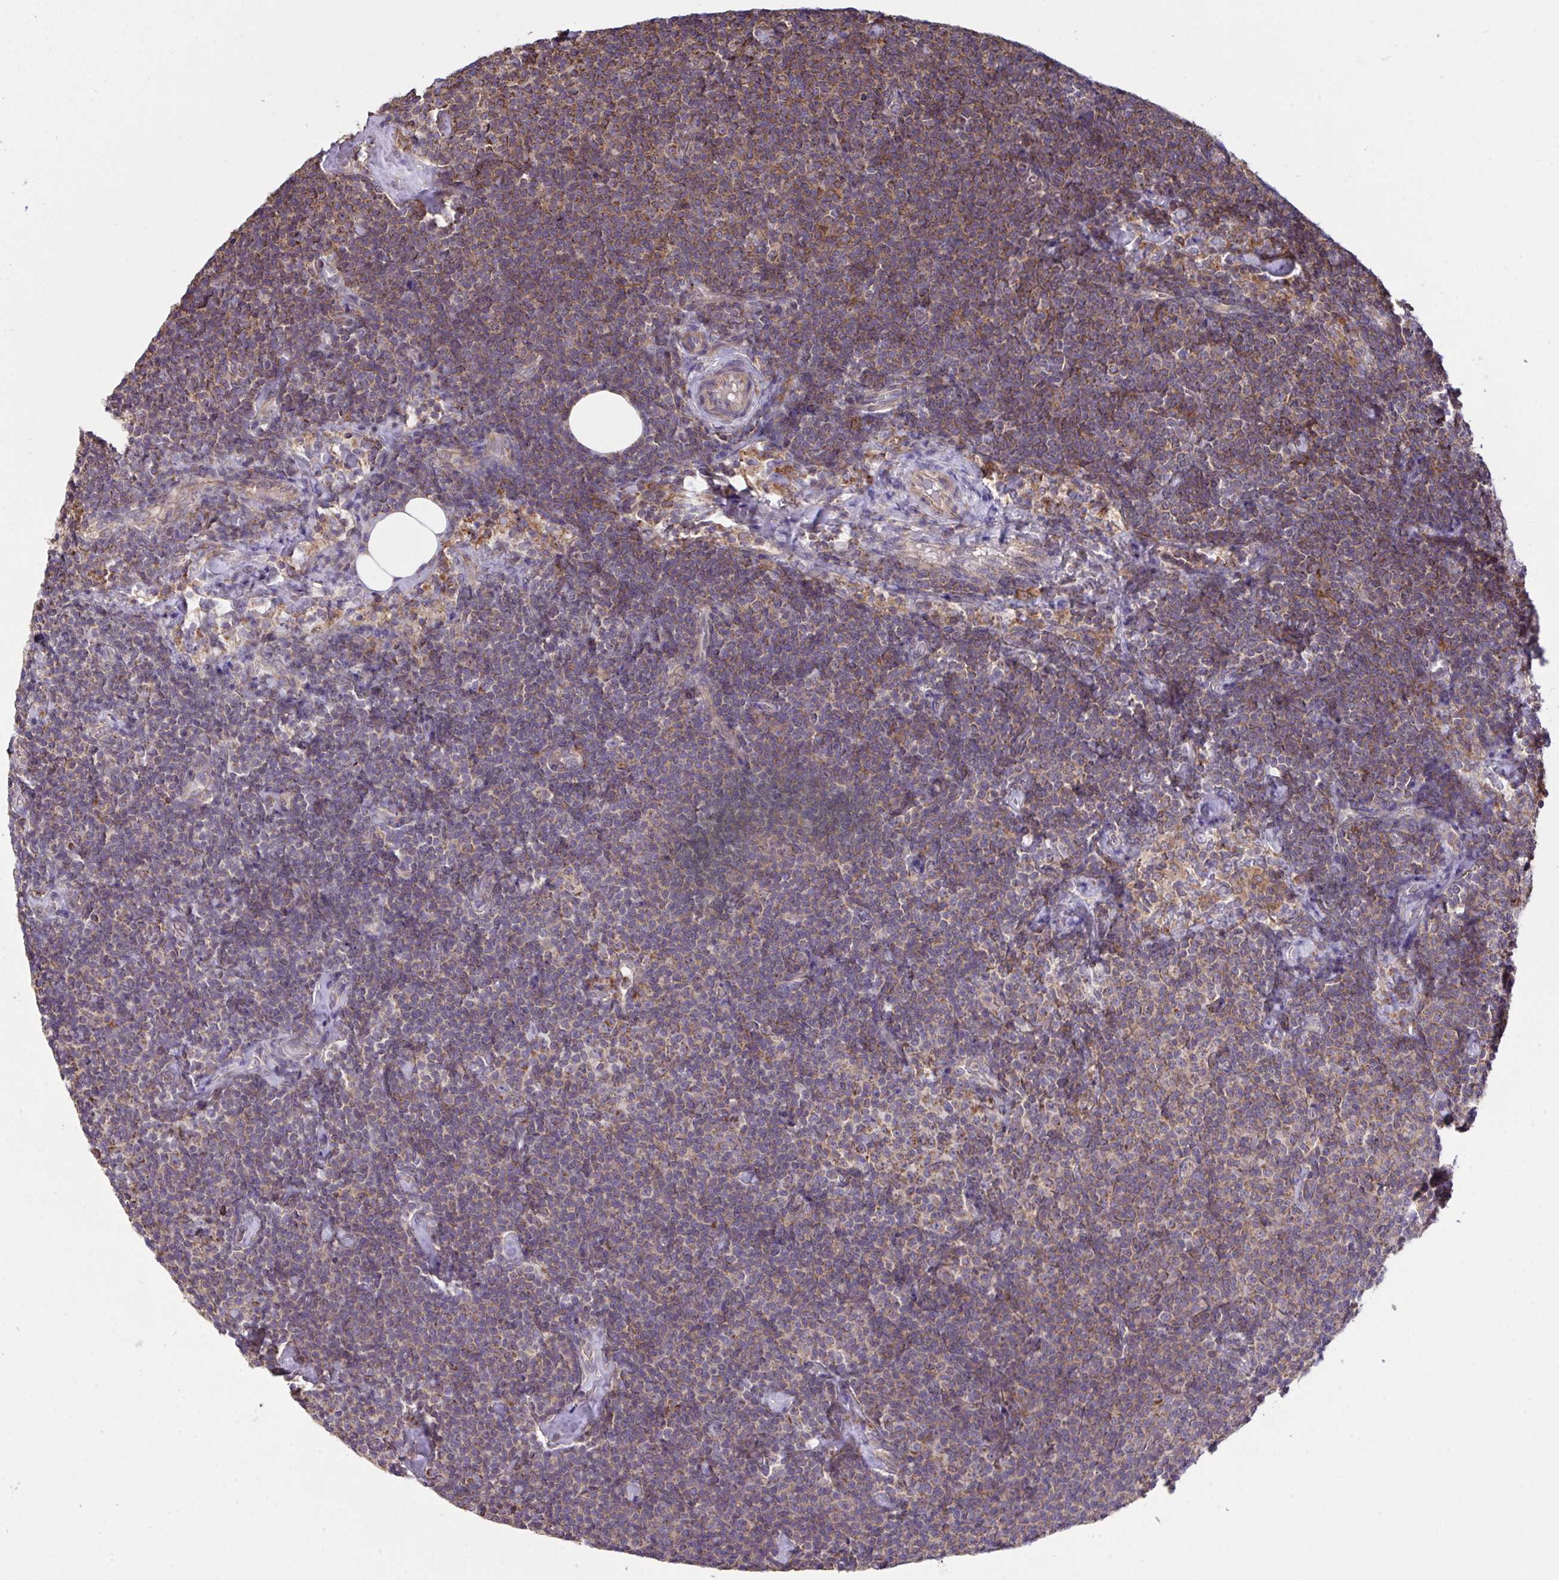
{"staining": {"intensity": "weak", "quantity": "25%-75%", "location": "cytoplasmic/membranous"}, "tissue": "lymphoma", "cell_type": "Tumor cells", "image_type": "cancer", "snomed": [{"axis": "morphology", "description": "Malignant lymphoma, non-Hodgkin's type, Low grade"}, {"axis": "topography", "description": "Lymph node"}], "caption": "IHC image of neoplastic tissue: human lymphoma stained using immunohistochemistry (IHC) displays low levels of weak protein expression localized specifically in the cytoplasmic/membranous of tumor cells, appearing as a cytoplasmic/membranous brown color.", "gene": "PPM1H", "patient": {"sex": "male", "age": 81}}